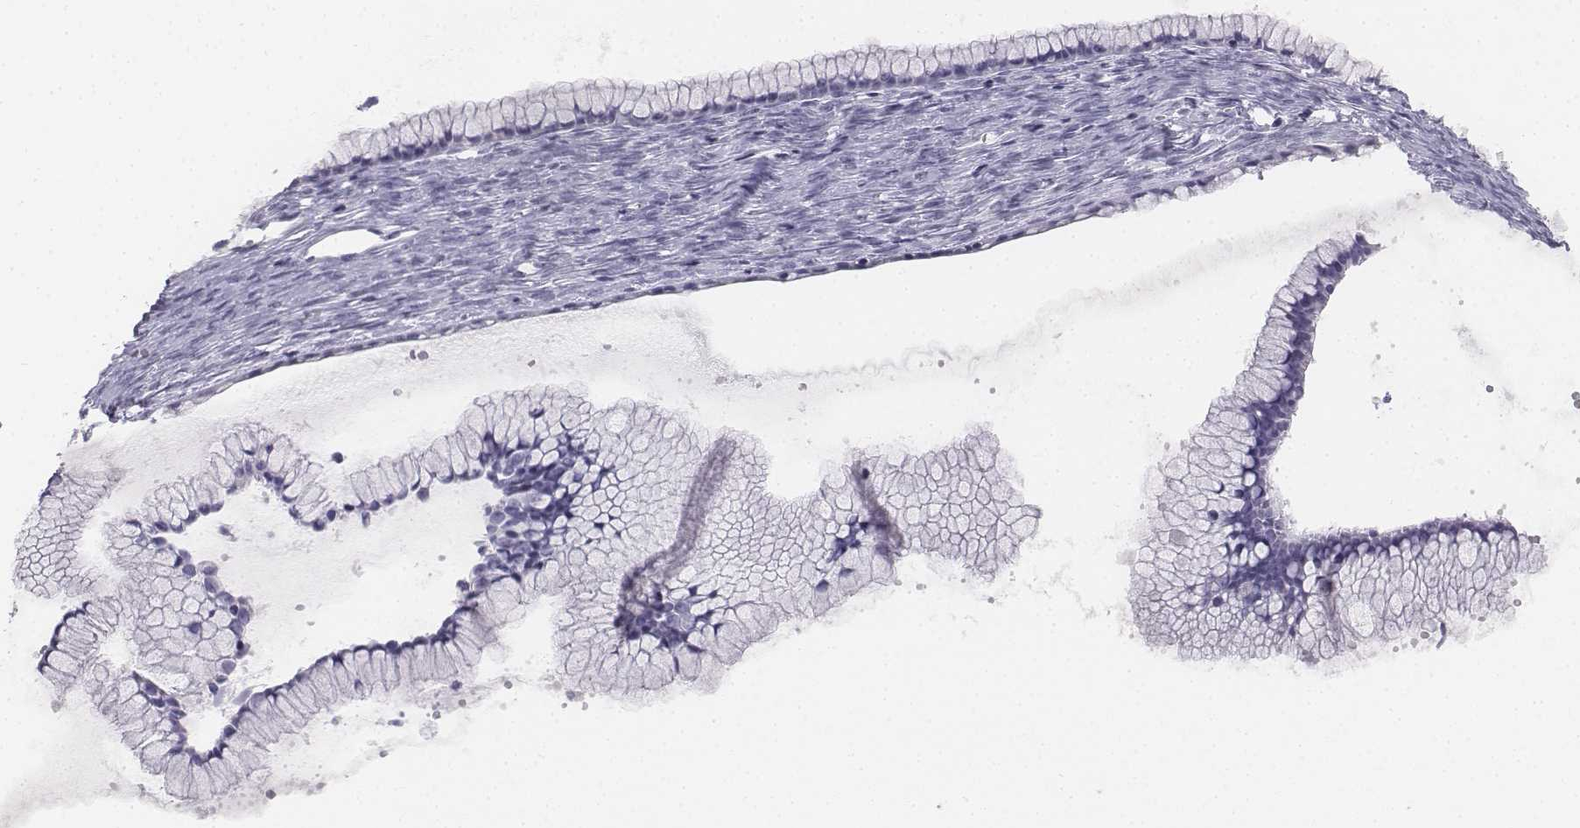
{"staining": {"intensity": "negative", "quantity": "none", "location": "none"}, "tissue": "ovarian cancer", "cell_type": "Tumor cells", "image_type": "cancer", "snomed": [{"axis": "morphology", "description": "Cystadenocarcinoma, mucinous, NOS"}, {"axis": "topography", "description": "Ovary"}], "caption": "A high-resolution photomicrograph shows immunohistochemistry (IHC) staining of ovarian mucinous cystadenocarcinoma, which shows no significant expression in tumor cells.", "gene": "UCN2", "patient": {"sex": "female", "age": 41}}